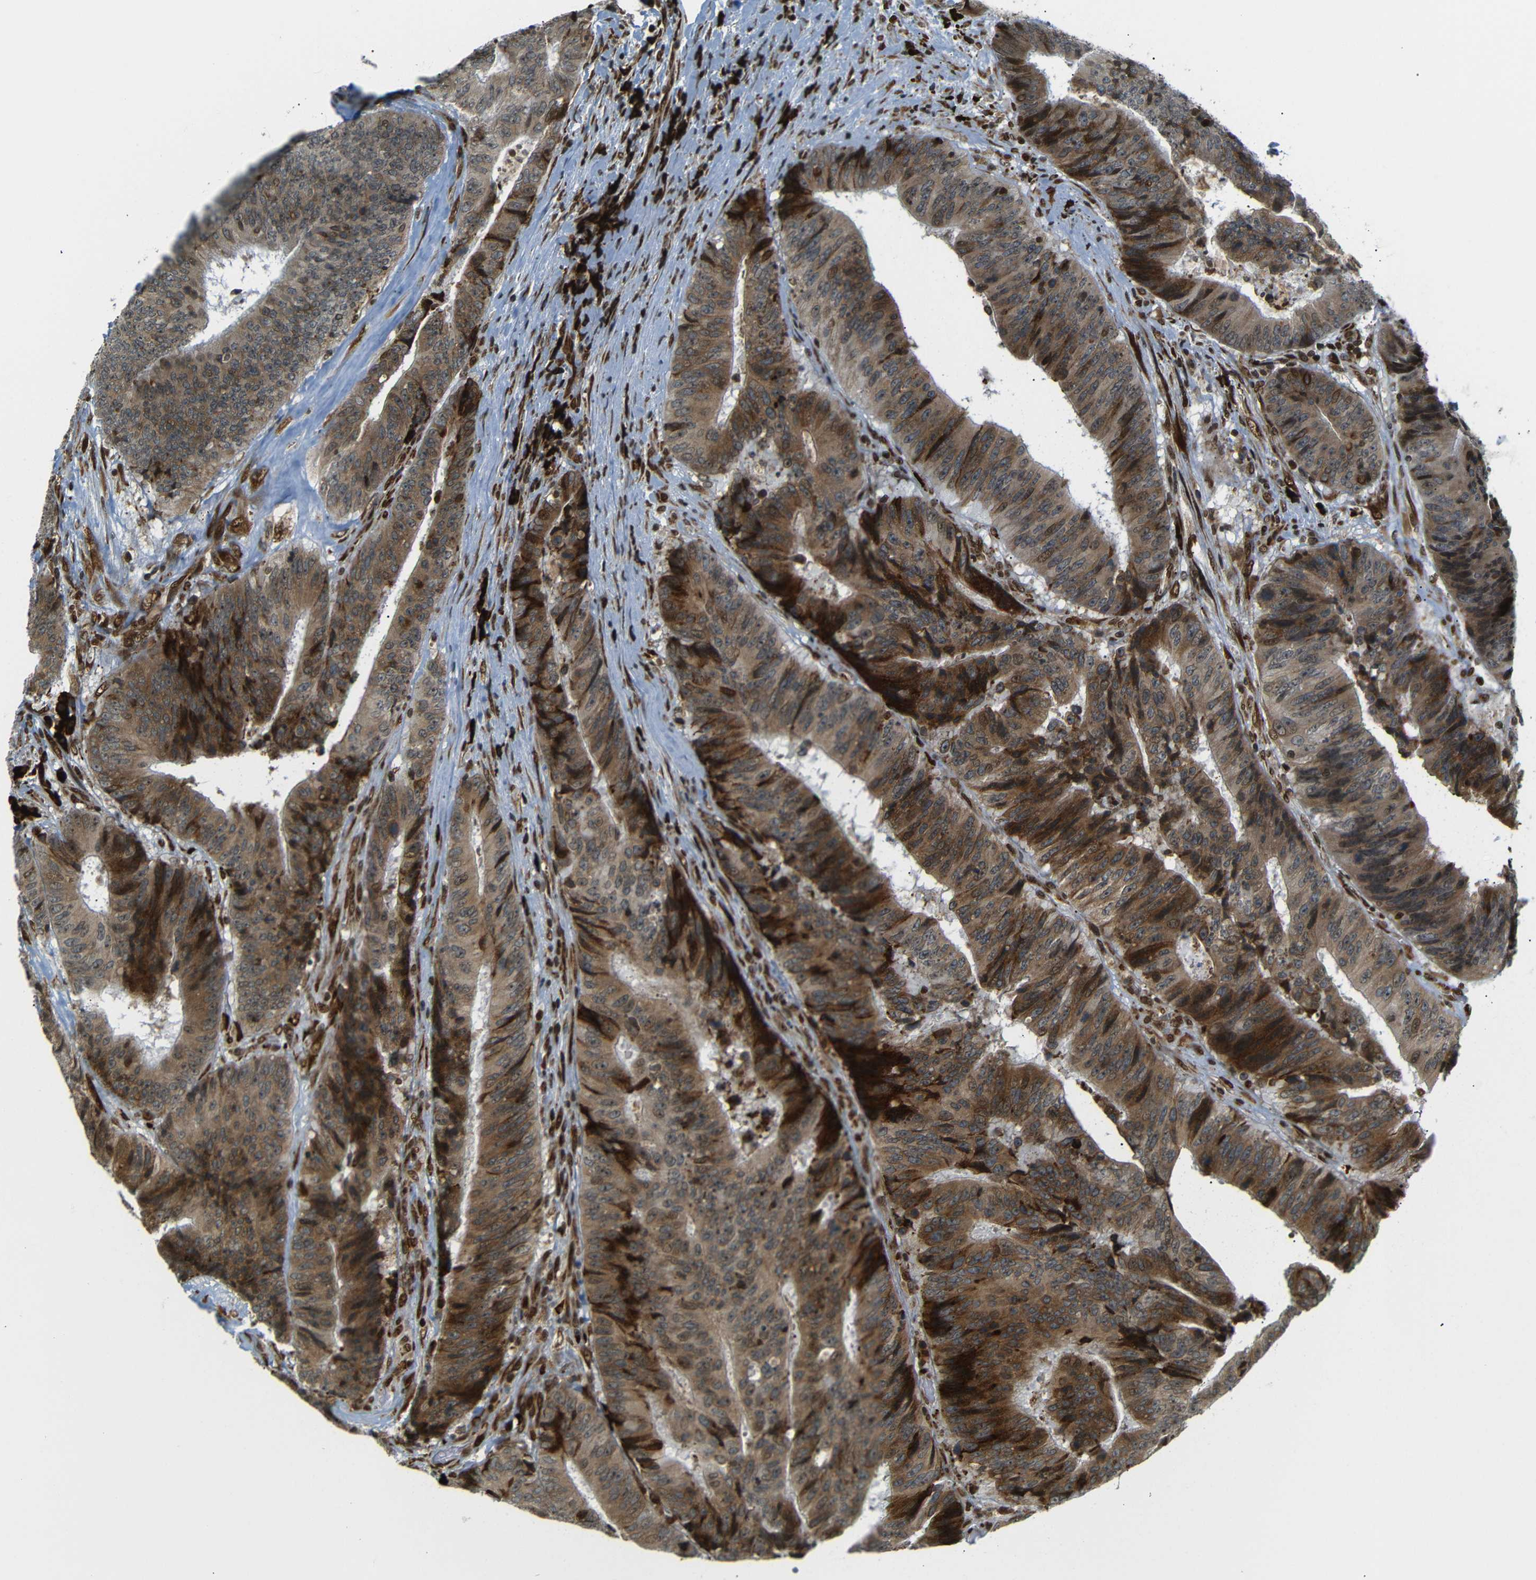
{"staining": {"intensity": "moderate", "quantity": ">75%", "location": "cytoplasmic/membranous"}, "tissue": "colorectal cancer", "cell_type": "Tumor cells", "image_type": "cancer", "snomed": [{"axis": "morphology", "description": "Adenocarcinoma, NOS"}, {"axis": "topography", "description": "Rectum"}], "caption": "IHC (DAB) staining of colorectal cancer (adenocarcinoma) reveals moderate cytoplasmic/membranous protein positivity in approximately >75% of tumor cells.", "gene": "SPCS2", "patient": {"sex": "male", "age": 72}}